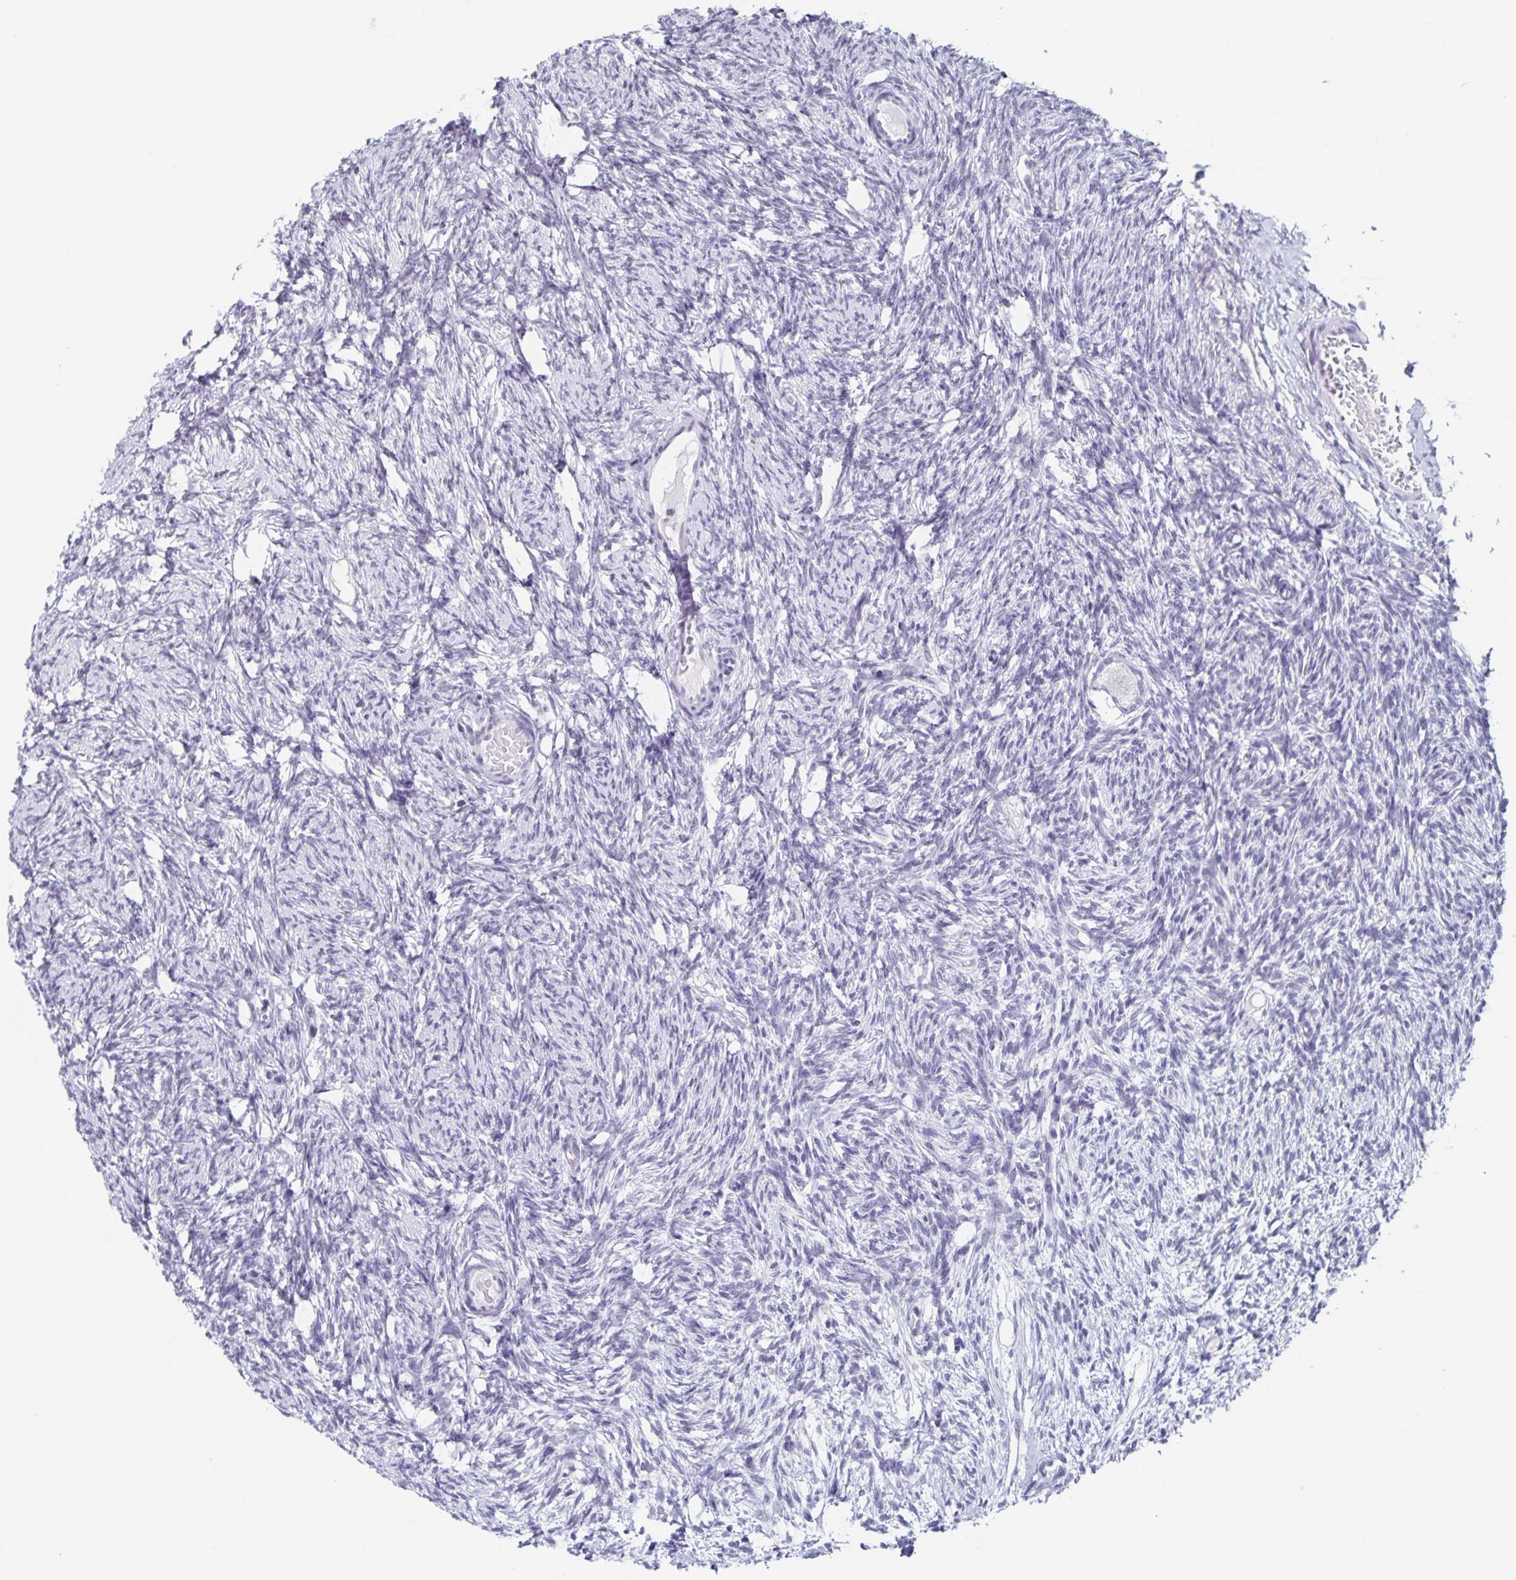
{"staining": {"intensity": "negative", "quantity": "none", "location": "none"}, "tissue": "ovary", "cell_type": "Follicle cells", "image_type": "normal", "snomed": [{"axis": "morphology", "description": "Normal tissue, NOS"}, {"axis": "topography", "description": "Ovary"}], "caption": "The photomicrograph demonstrates no significant staining in follicle cells of ovary. Nuclei are stained in blue.", "gene": "LCE6A", "patient": {"sex": "female", "age": 33}}